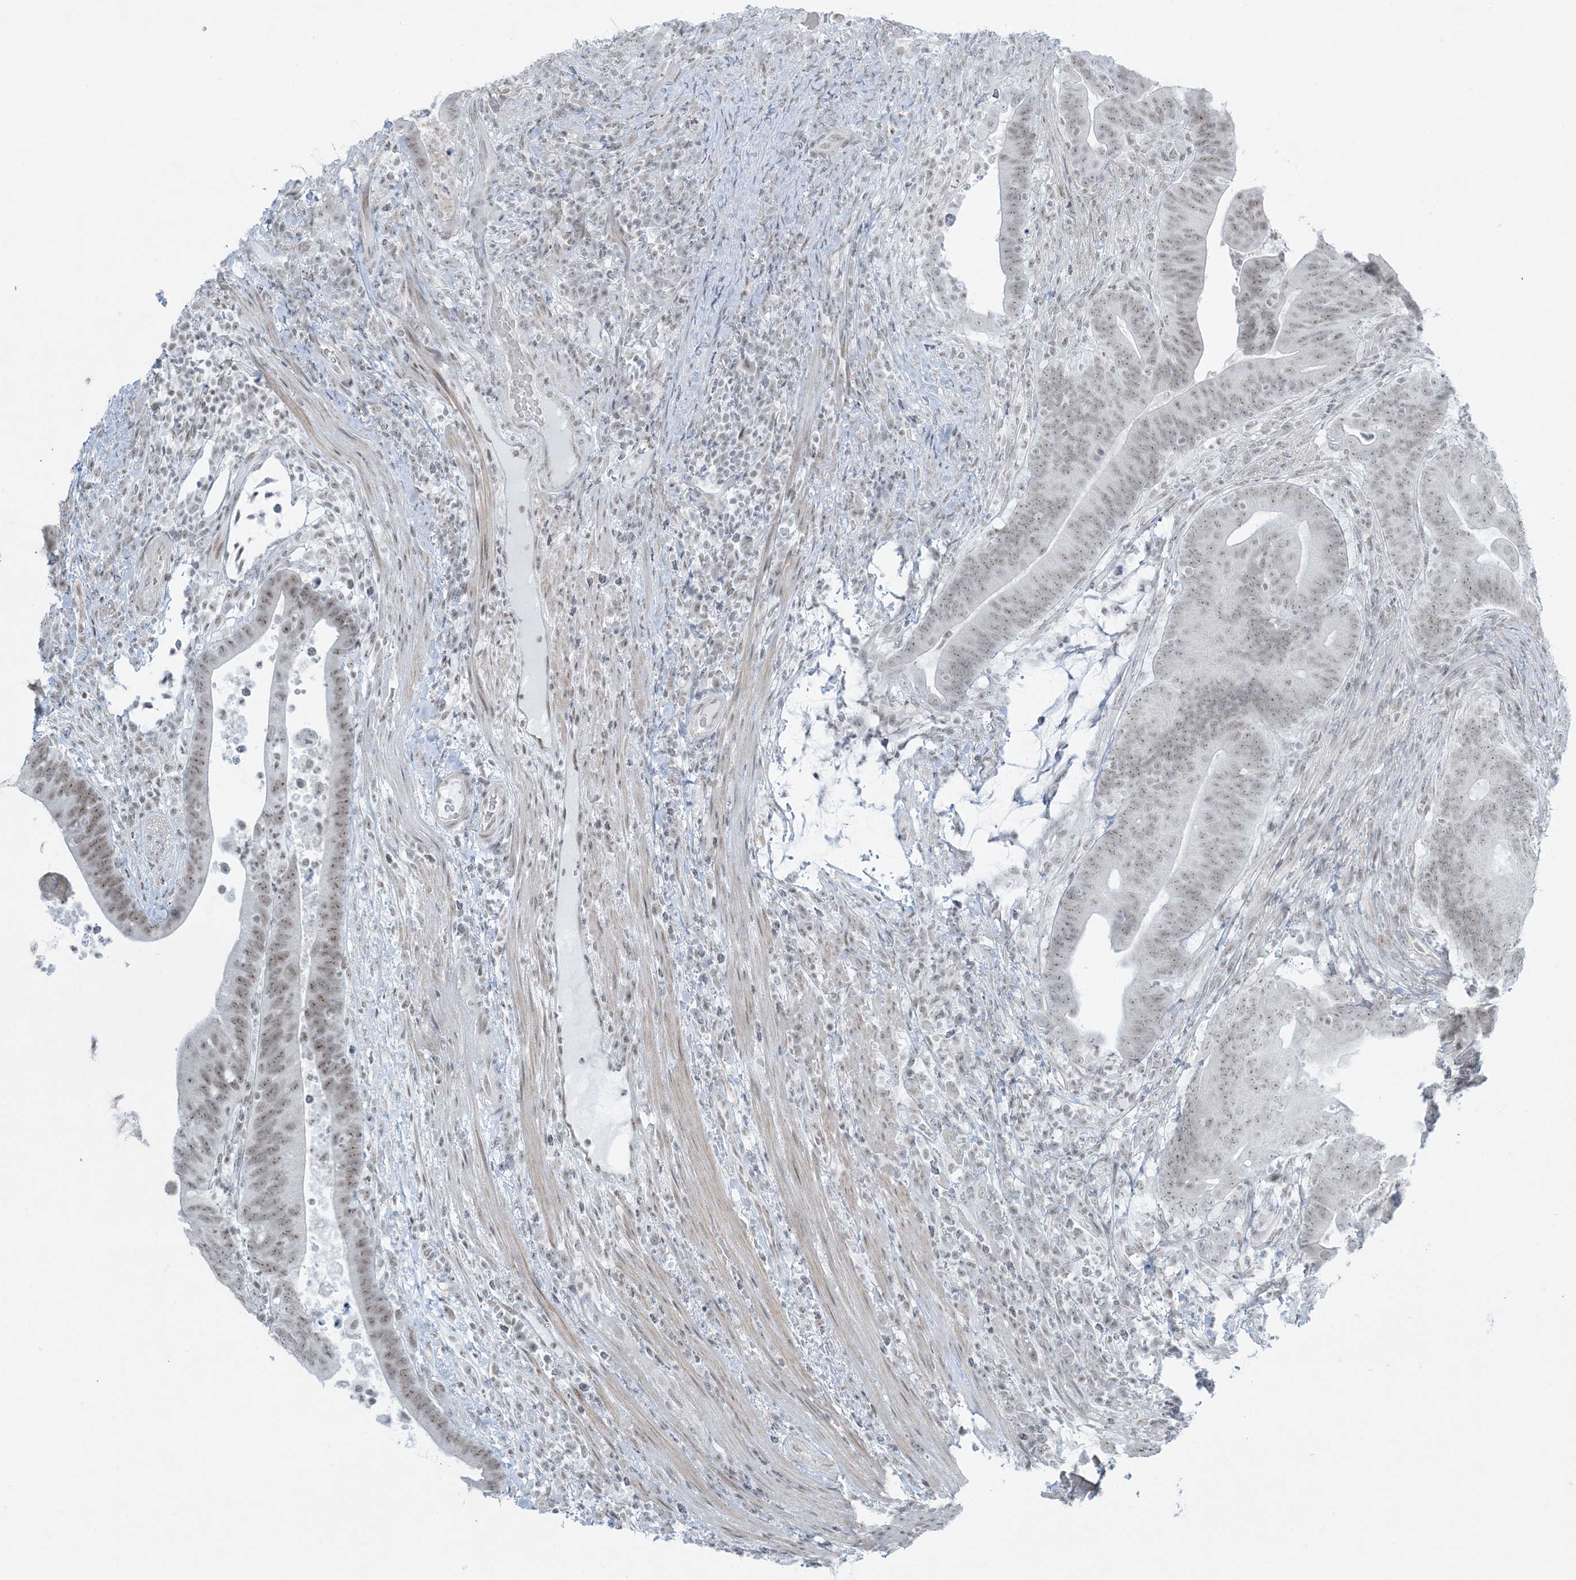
{"staining": {"intensity": "weak", "quantity": ">75%", "location": "nuclear"}, "tissue": "colorectal cancer", "cell_type": "Tumor cells", "image_type": "cancer", "snomed": [{"axis": "morphology", "description": "Adenocarcinoma, NOS"}, {"axis": "topography", "description": "Colon"}], "caption": "A brown stain labels weak nuclear positivity of a protein in human colorectal cancer tumor cells. (DAB = brown stain, brightfield microscopy at high magnification).", "gene": "ZNF787", "patient": {"sex": "female", "age": 66}}